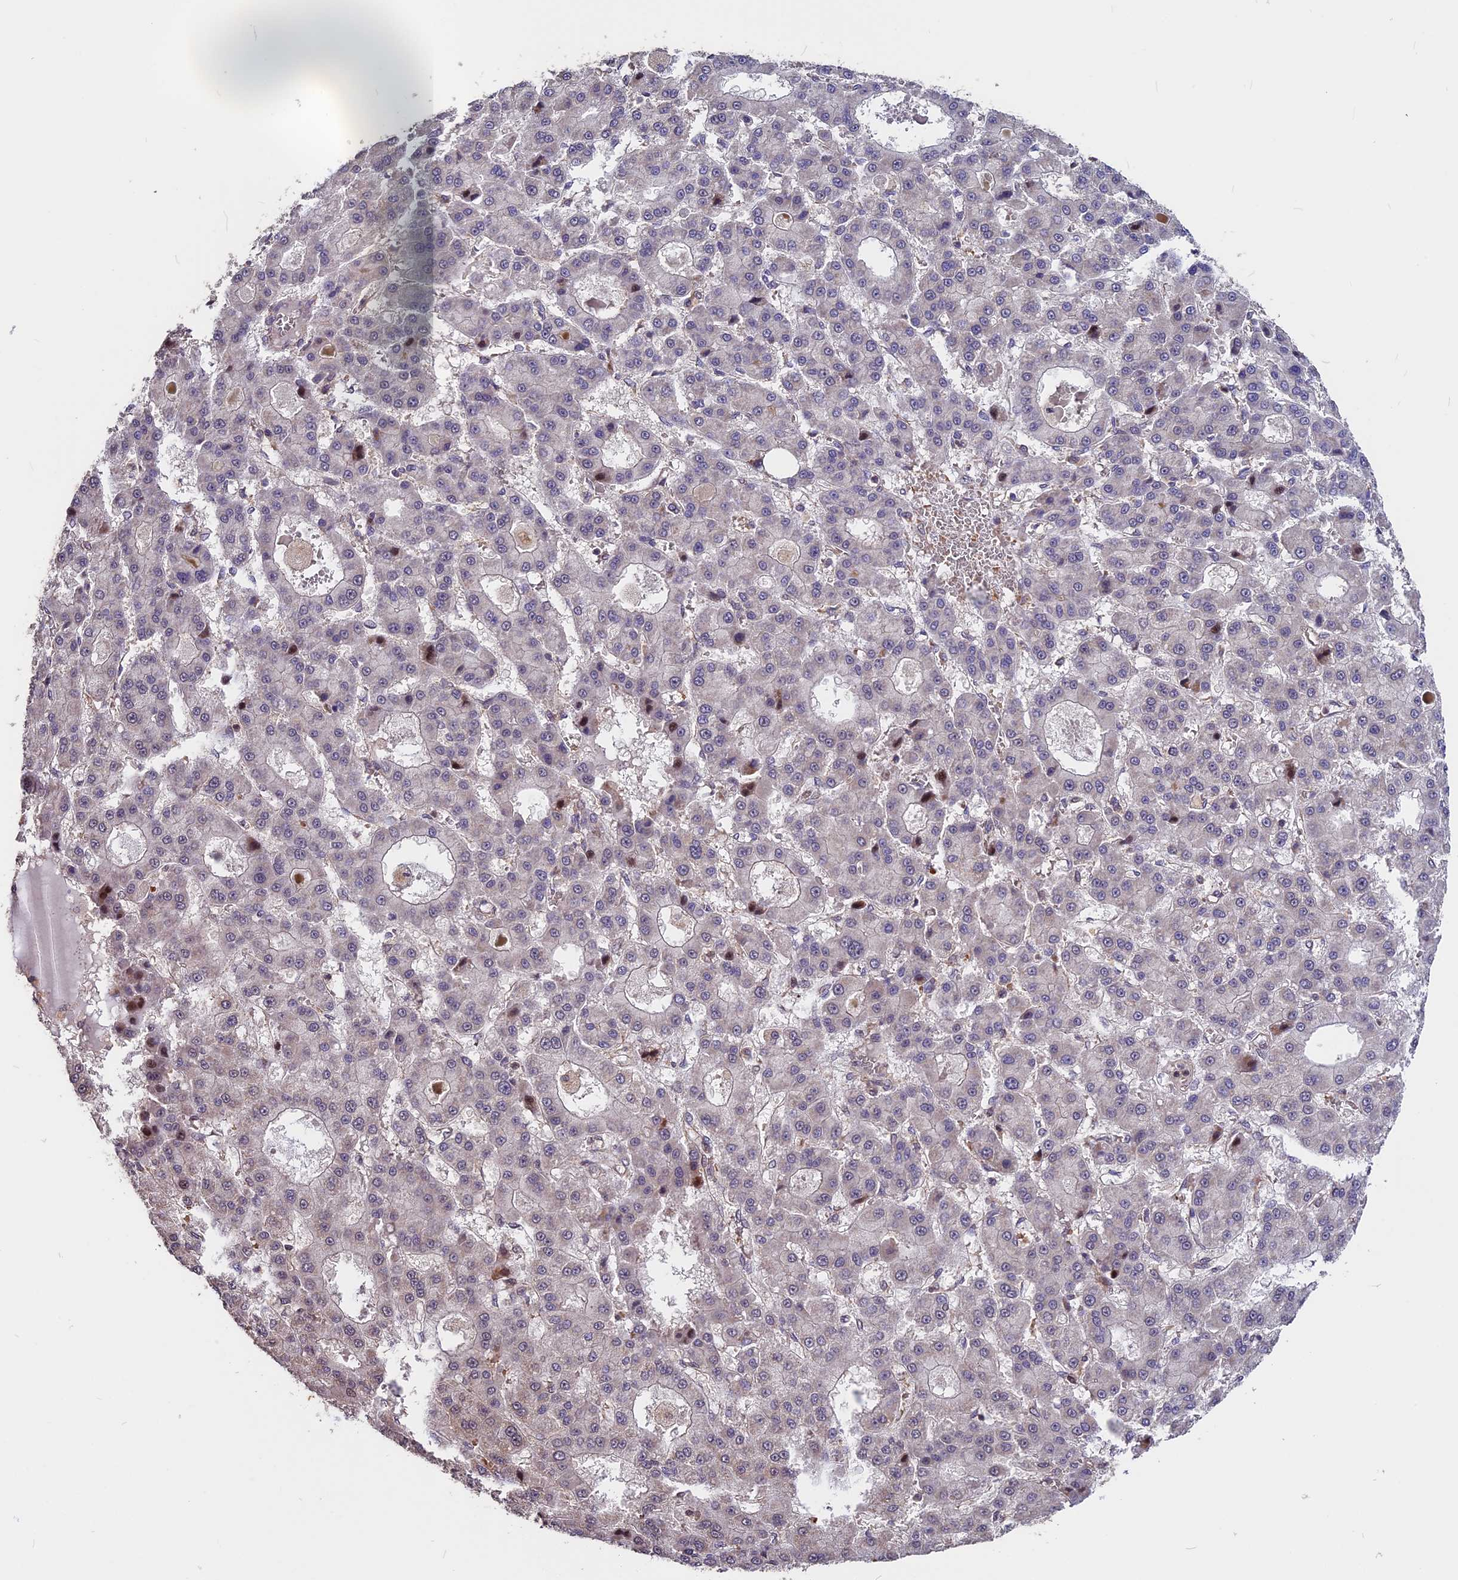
{"staining": {"intensity": "negative", "quantity": "none", "location": "none"}, "tissue": "liver cancer", "cell_type": "Tumor cells", "image_type": "cancer", "snomed": [{"axis": "morphology", "description": "Carcinoma, Hepatocellular, NOS"}, {"axis": "topography", "description": "Liver"}], "caption": "Immunohistochemistry image of neoplastic tissue: human liver hepatocellular carcinoma stained with DAB (3,3'-diaminobenzidine) reveals no significant protein staining in tumor cells.", "gene": "ZC3H10", "patient": {"sex": "male", "age": 70}}